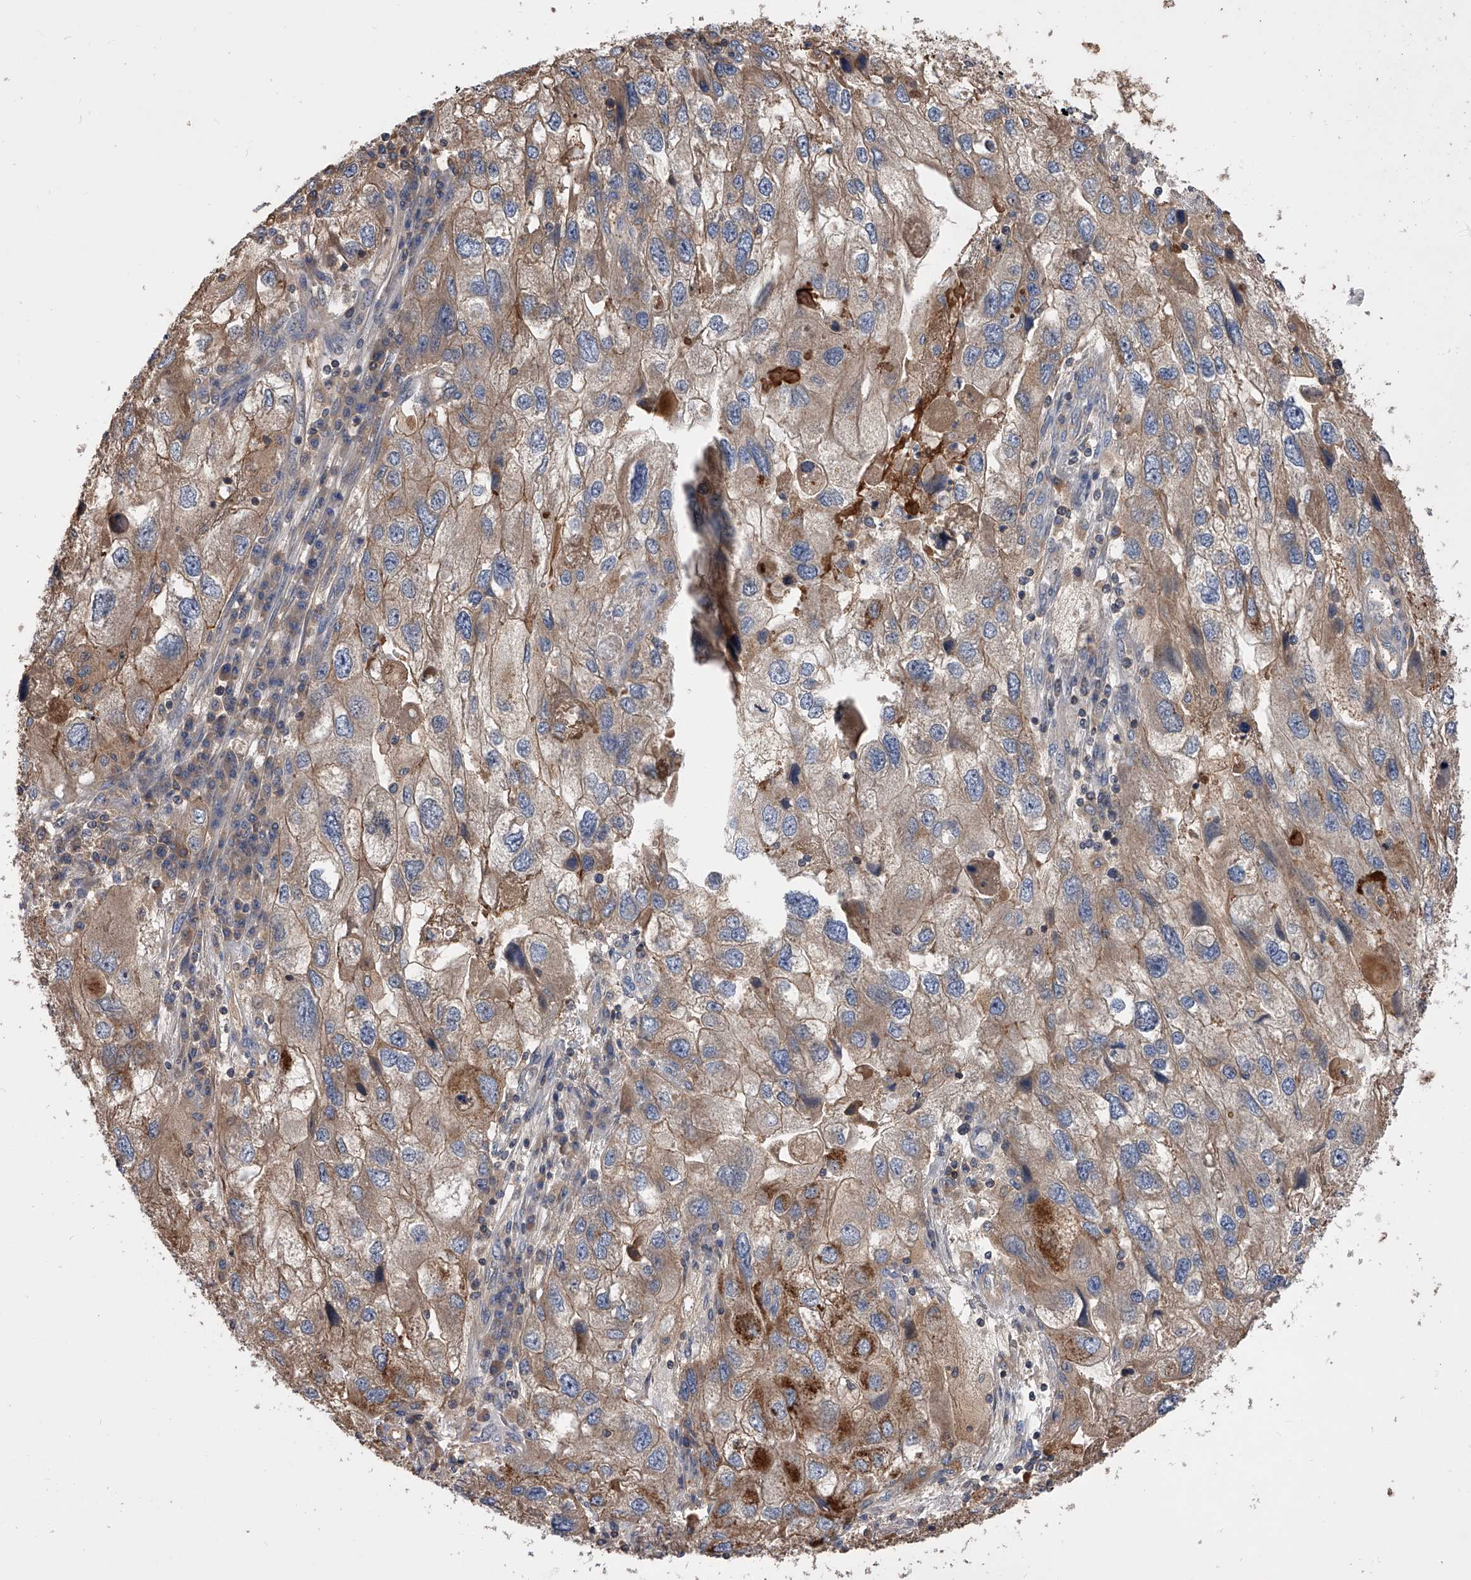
{"staining": {"intensity": "moderate", "quantity": ">75%", "location": "cytoplasmic/membranous"}, "tissue": "endometrial cancer", "cell_type": "Tumor cells", "image_type": "cancer", "snomed": [{"axis": "morphology", "description": "Adenocarcinoma, NOS"}, {"axis": "topography", "description": "Endometrium"}], "caption": "Adenocarcinoma (endometrial) tissue displays moderate cytoplasmic/membranous staining in approximately >75% of tumor cells, visualized by immunohistochemistry.", "gene": "CUL7", "patient": {"sex": "female", "age": 49}}